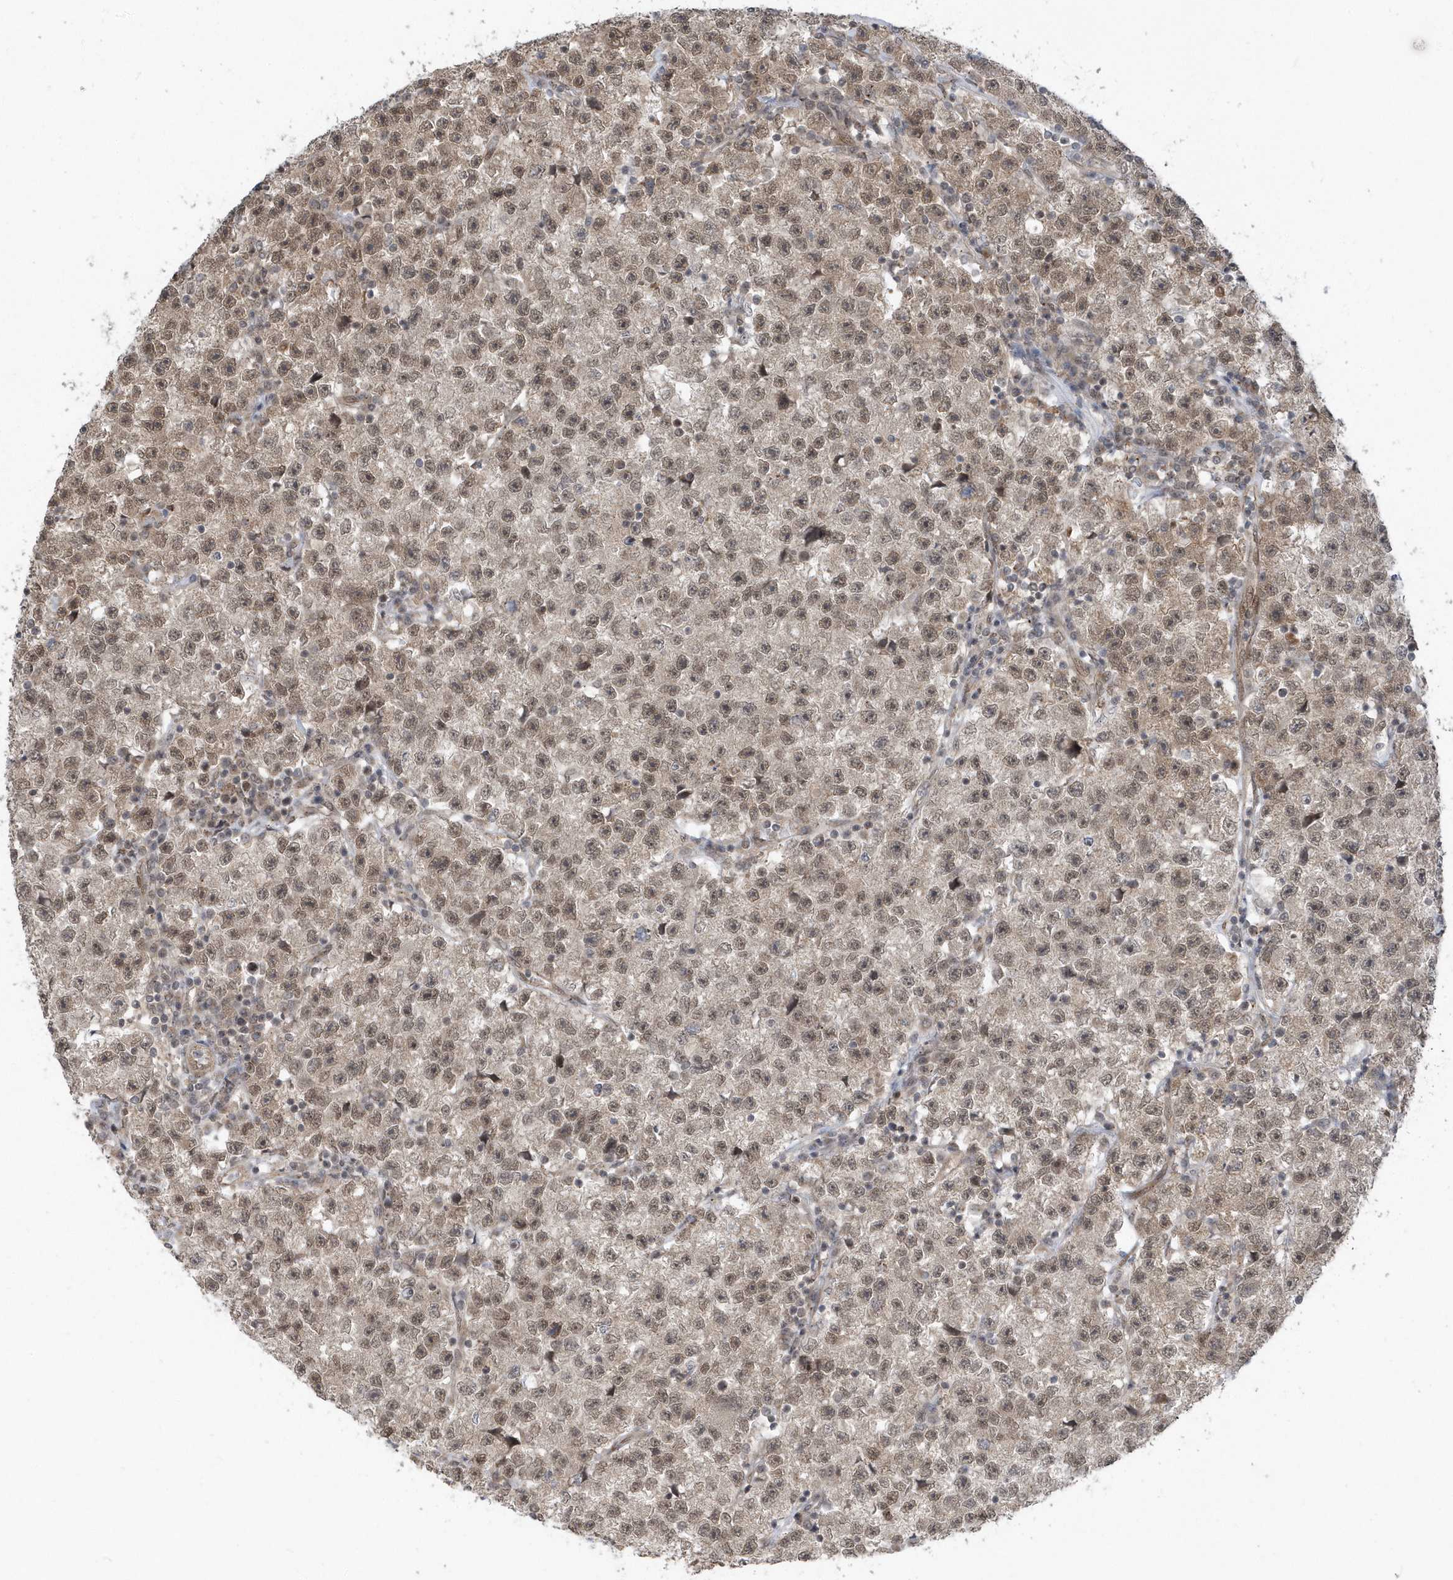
{"staining": {"intensity": "moderate", "quantity": ">75%", "location": "cytoplasmic/membranous,nuclear"}, "tissue": "testis cancer", "cell_type": "Tumor cells", "image_type": "cancer", "snomed": [{"axis": "morphology", "description": "Seminoma, NOS"}, {"axis": "topography", "description": "Testis"}], "caption": "High-magnification brightfield microscopy of seminoma (testis) stained with DAB (brown) and counterstained with hematoxylin (blue). tumor cells exhibit moderate cytoplasmic/membranous and nuclear positivity is seen in about>75% of cells.", "gene": "USP53", "patient": {"sex": "male", "age": 22}}